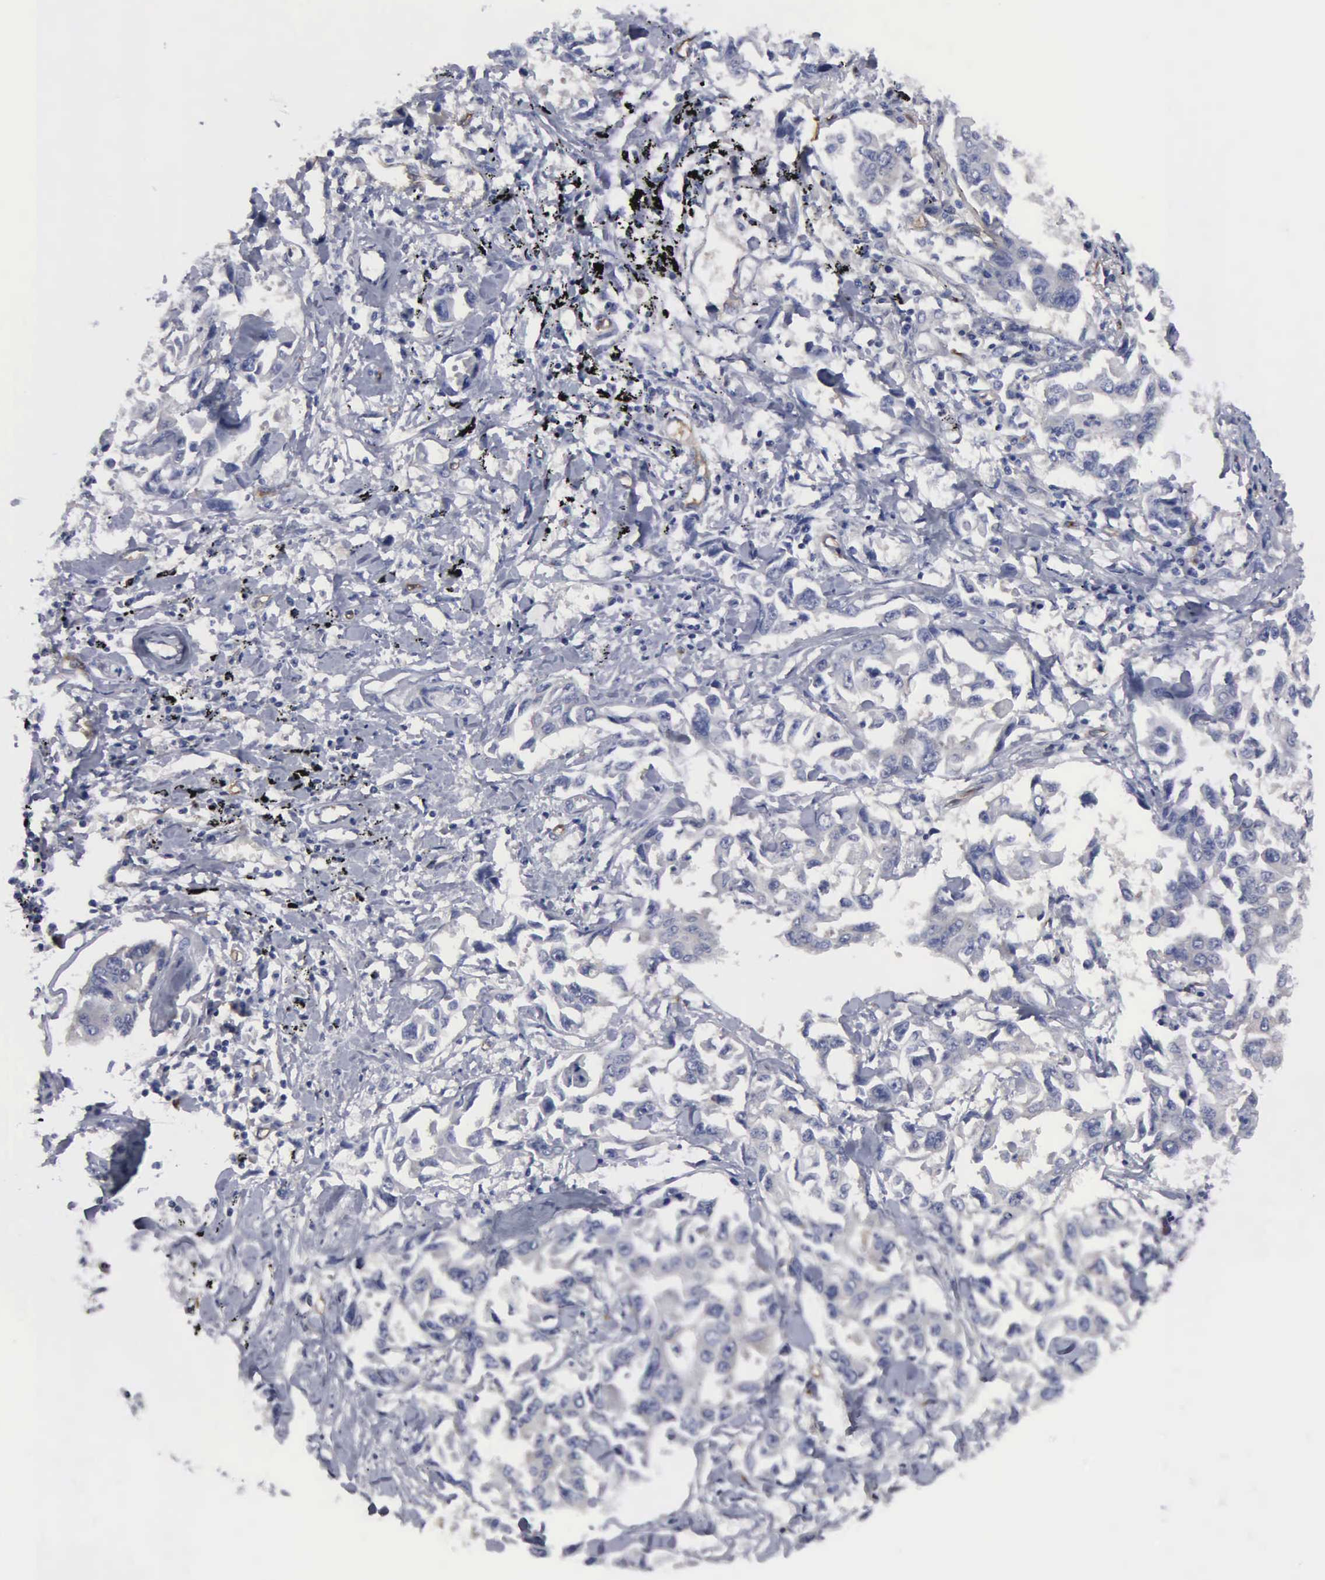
{"staining": {"intensity": "negative", "quantity": "none", "location": "none"}, "tissue": "lung cancer", "cell_type": "Tumor cells", "image_type": "cancer", "snomed": [{"axis": "morphology", "description": "Adenocarcinoma, NOS"}, {"axis": "topography", "description": "Lung"}], "caption": "Immunohistochemistry (IHC) image of neoplastic tissue: lung cancer stained with DAB displays no significant protein expression in tumor cells. The staining was performed using DAB (3,3'-diaminobenzidine) to visualize the protein expression in brown, while the nuclei were stained in blue with hematoxylin (Magnification: 20x).", "gene": "RDX", "patient": {"sex": "male", "age": 64}}